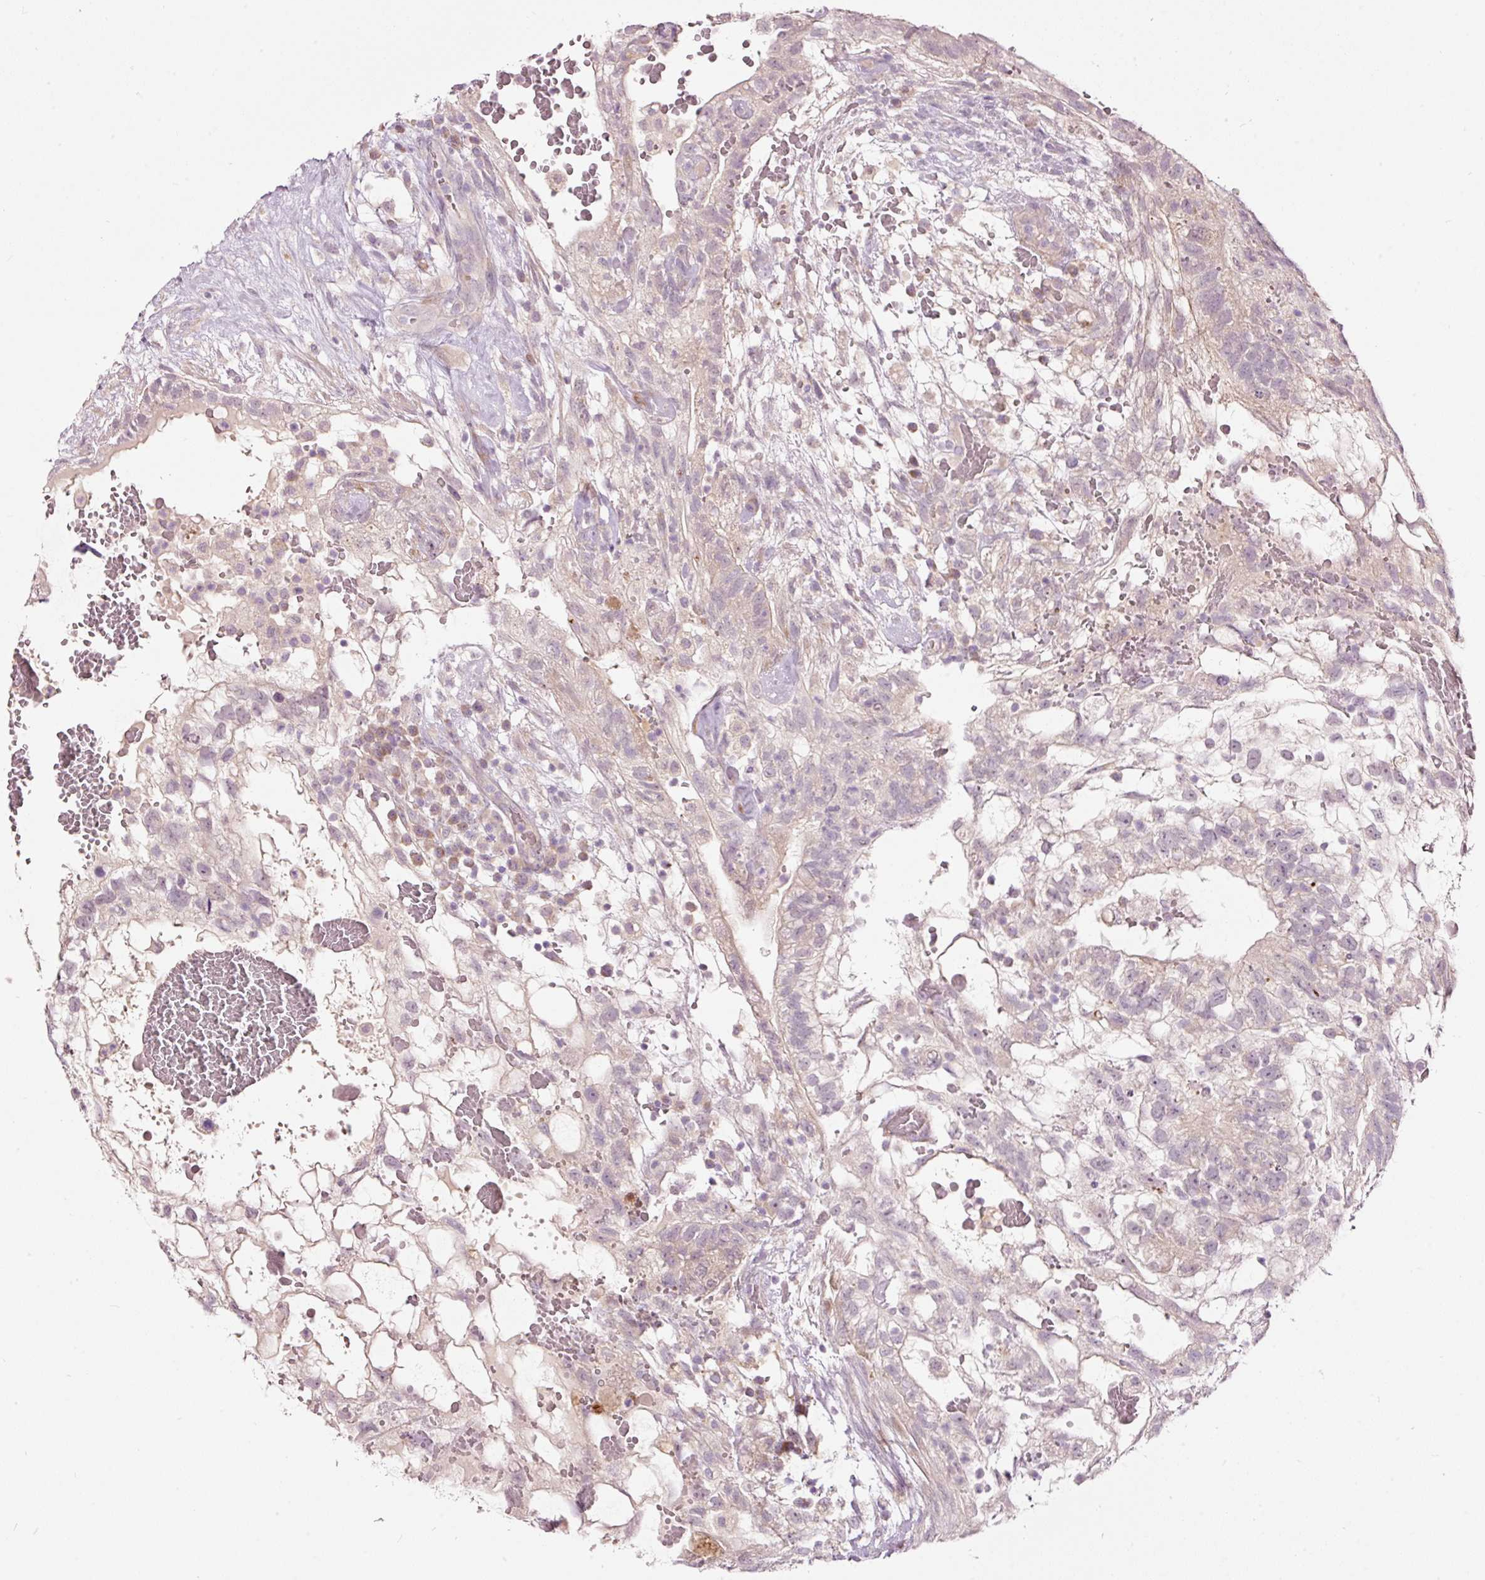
{"staining": {"intensity": "weak", "quantity": "<25%", "location": "cytoplasmic/membranous"}, "tissue": "testis cancer", "cell_type": "Tumor cells", "image_type": "cancer", "snomed": [{"axis": "morphology", "description": "Normal tissue, NOS"}, {"axis": "morphology", "description": "Carcinoma, Embryonal, NOS"}, {"axis": "topography", "description": "Testis"}], "caption": "This histopathology image is of testis cancer (embryonal carcinoma) stained with immunohistochemistry (IHC) to label a protein in brown with the nuclei are counter-stained blue. There is no expression in tumor cells.", "gene": "RSPO2", "patient": {"sex": "male", "age": 32}}